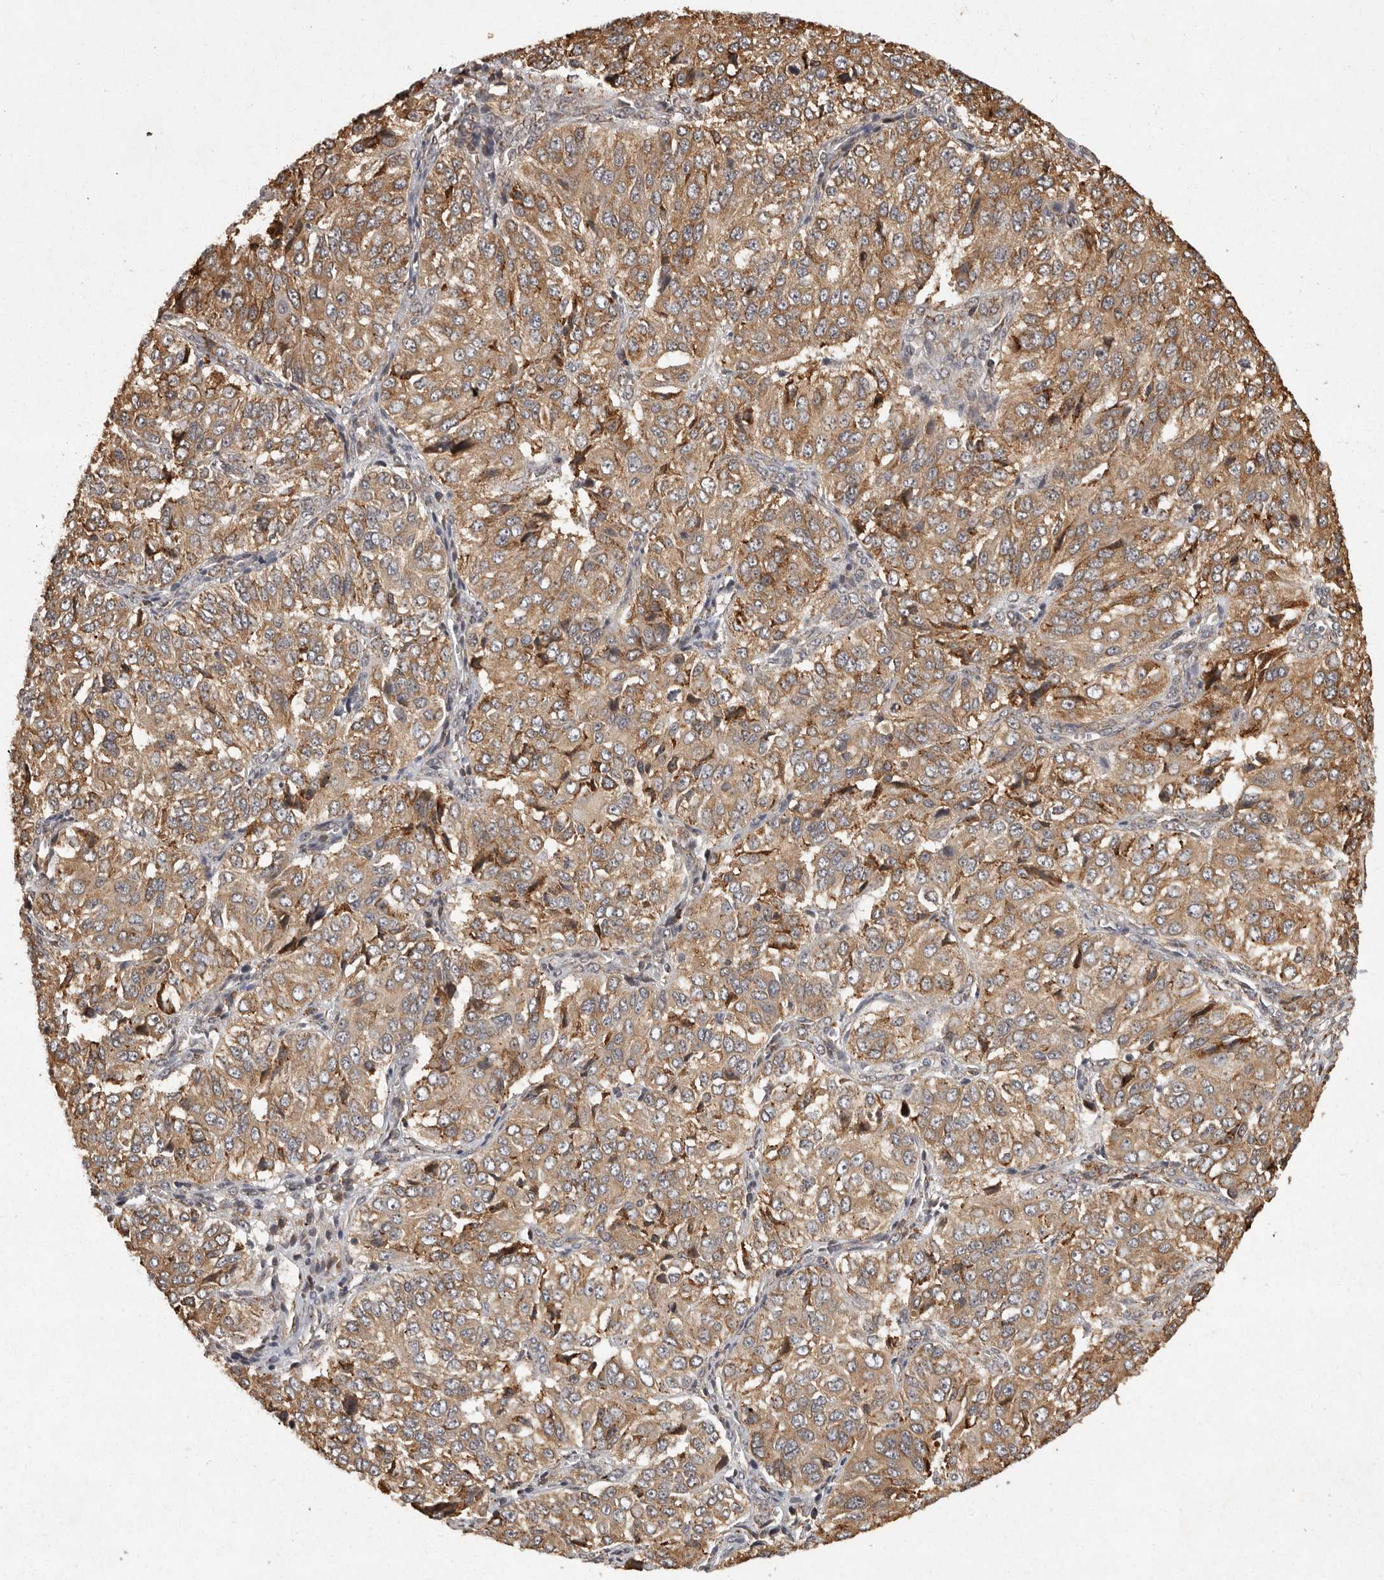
{"staining": {"intensity": "moderate", "quantity": ">75%", "location": "cytoplasmic/membranous,nuclear"}, "tissue": "ovarian cancer", "cell_type": "Tumor cells", "image_type": "cancer", "snomed": [{"axis": "morphology", "description": "Carcinoma, endometroid"}, {"axis": "topography", "description": "Ovary"}], "caption": "Brown immunohistochemical staining in human endometroid carcinoma (ovarian) reveals moderate cytoplasmic/membranous and nuclear expression in approximately >75% of tumor cells.", "gene": "ZNF83", "patient": {"sex": "female", "age": 51}}